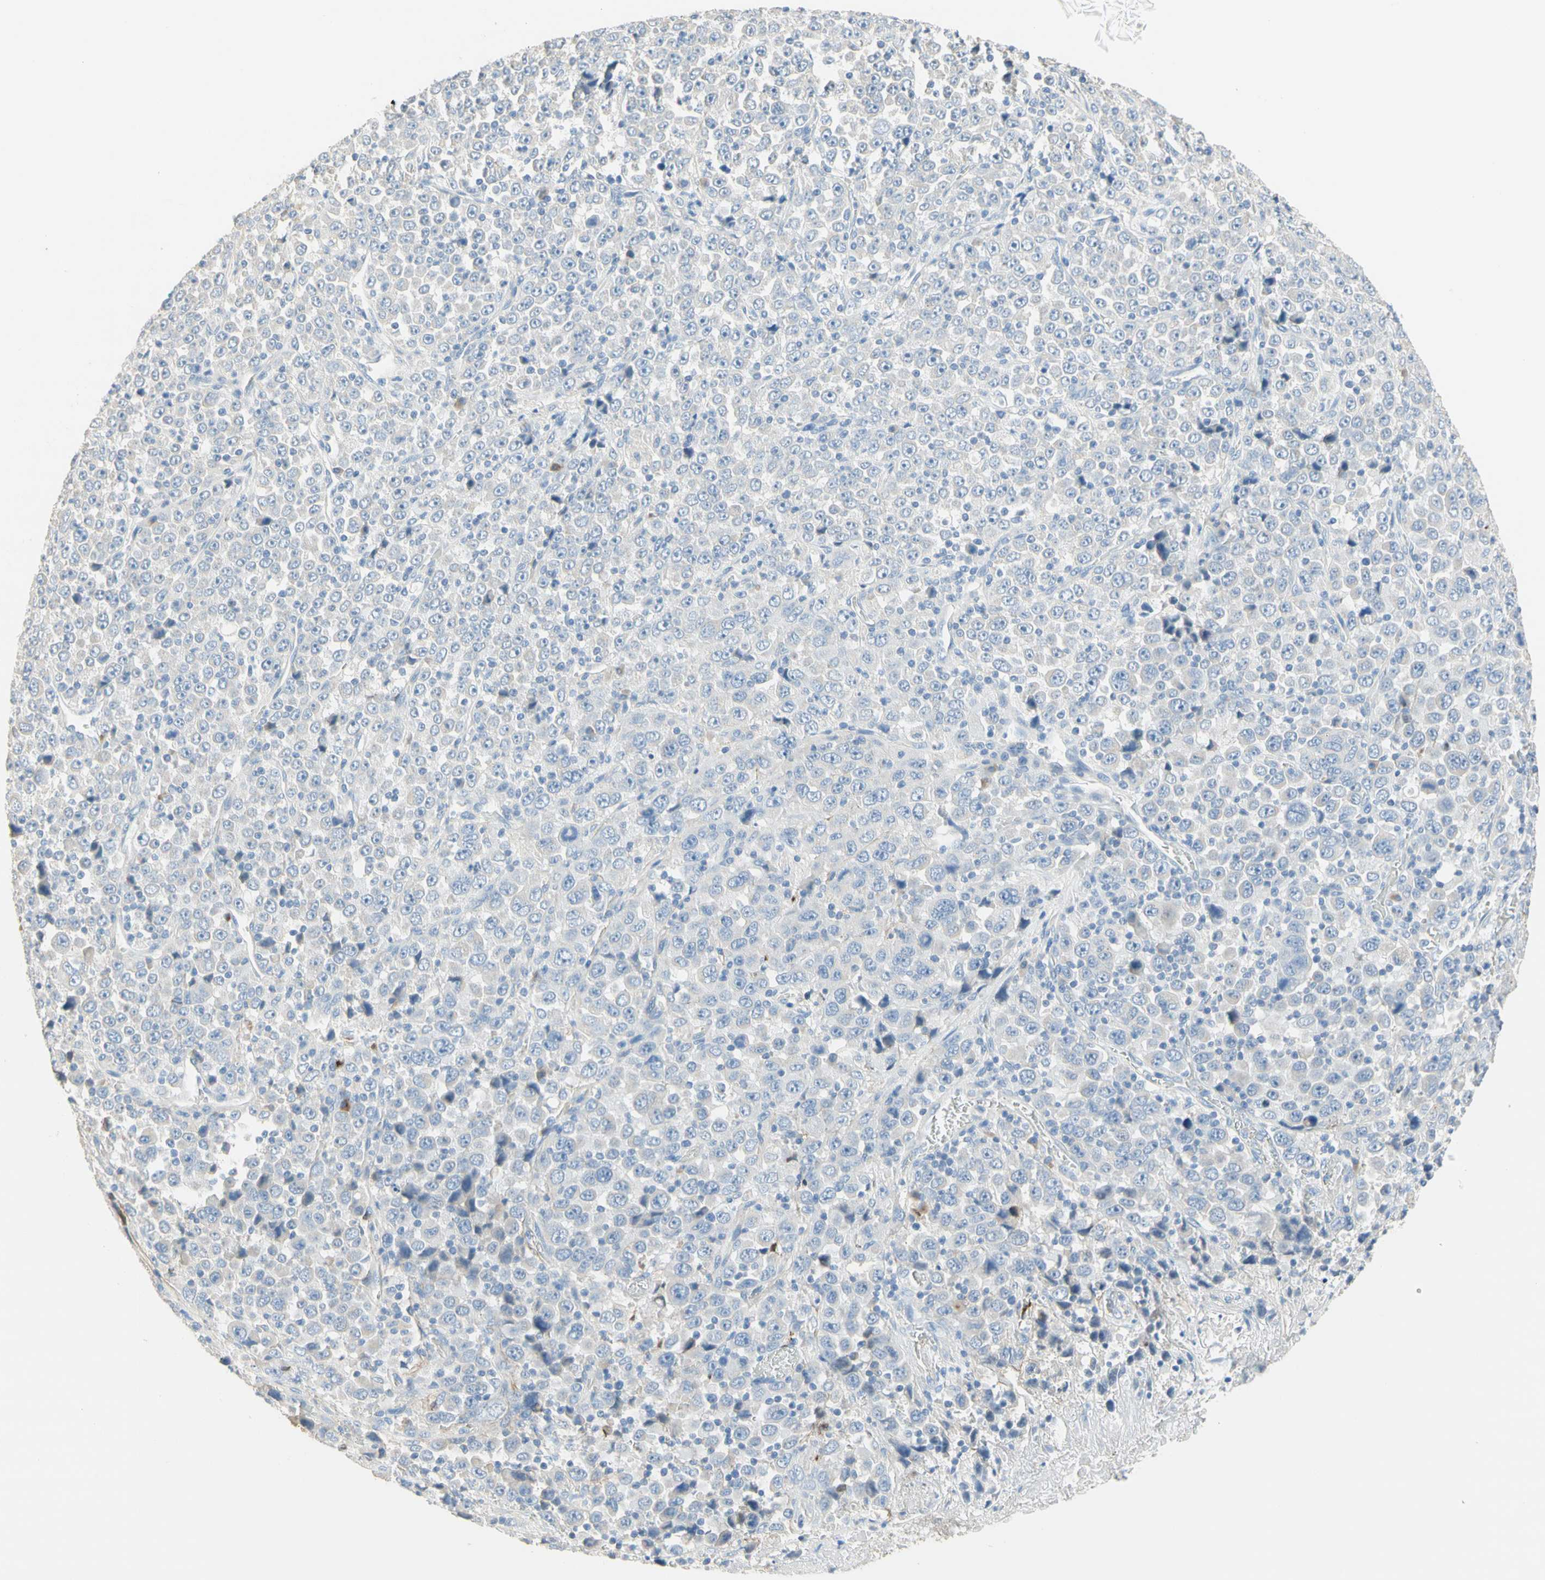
{"staining": {"intensity": "negative", "quantity": "none", "location": "none"}, "tissue": "stomach cancer", "cell_type": "Tumor cells", "image_type": "cancer", "snomed": [{"axis": "morphology", "description": "Normal tissue, NOS"}, {"axis": "morphology", "description": "Adenocarcinoma, NOS"}, {"axis": "topography", "description": "Stomach, upper"}, {"axis": "topography", "description": "Stomach"}], "caption": "The image demonstrates no staining of tumor cells in stomach cancer. Brightfield microscopy of immunohistochemistry stained with DAB (brown) and hematoxylin (blue), captured at high magnification.", "gene": "NECTIN4", "patient": {"sex": "male", "age": 59}}